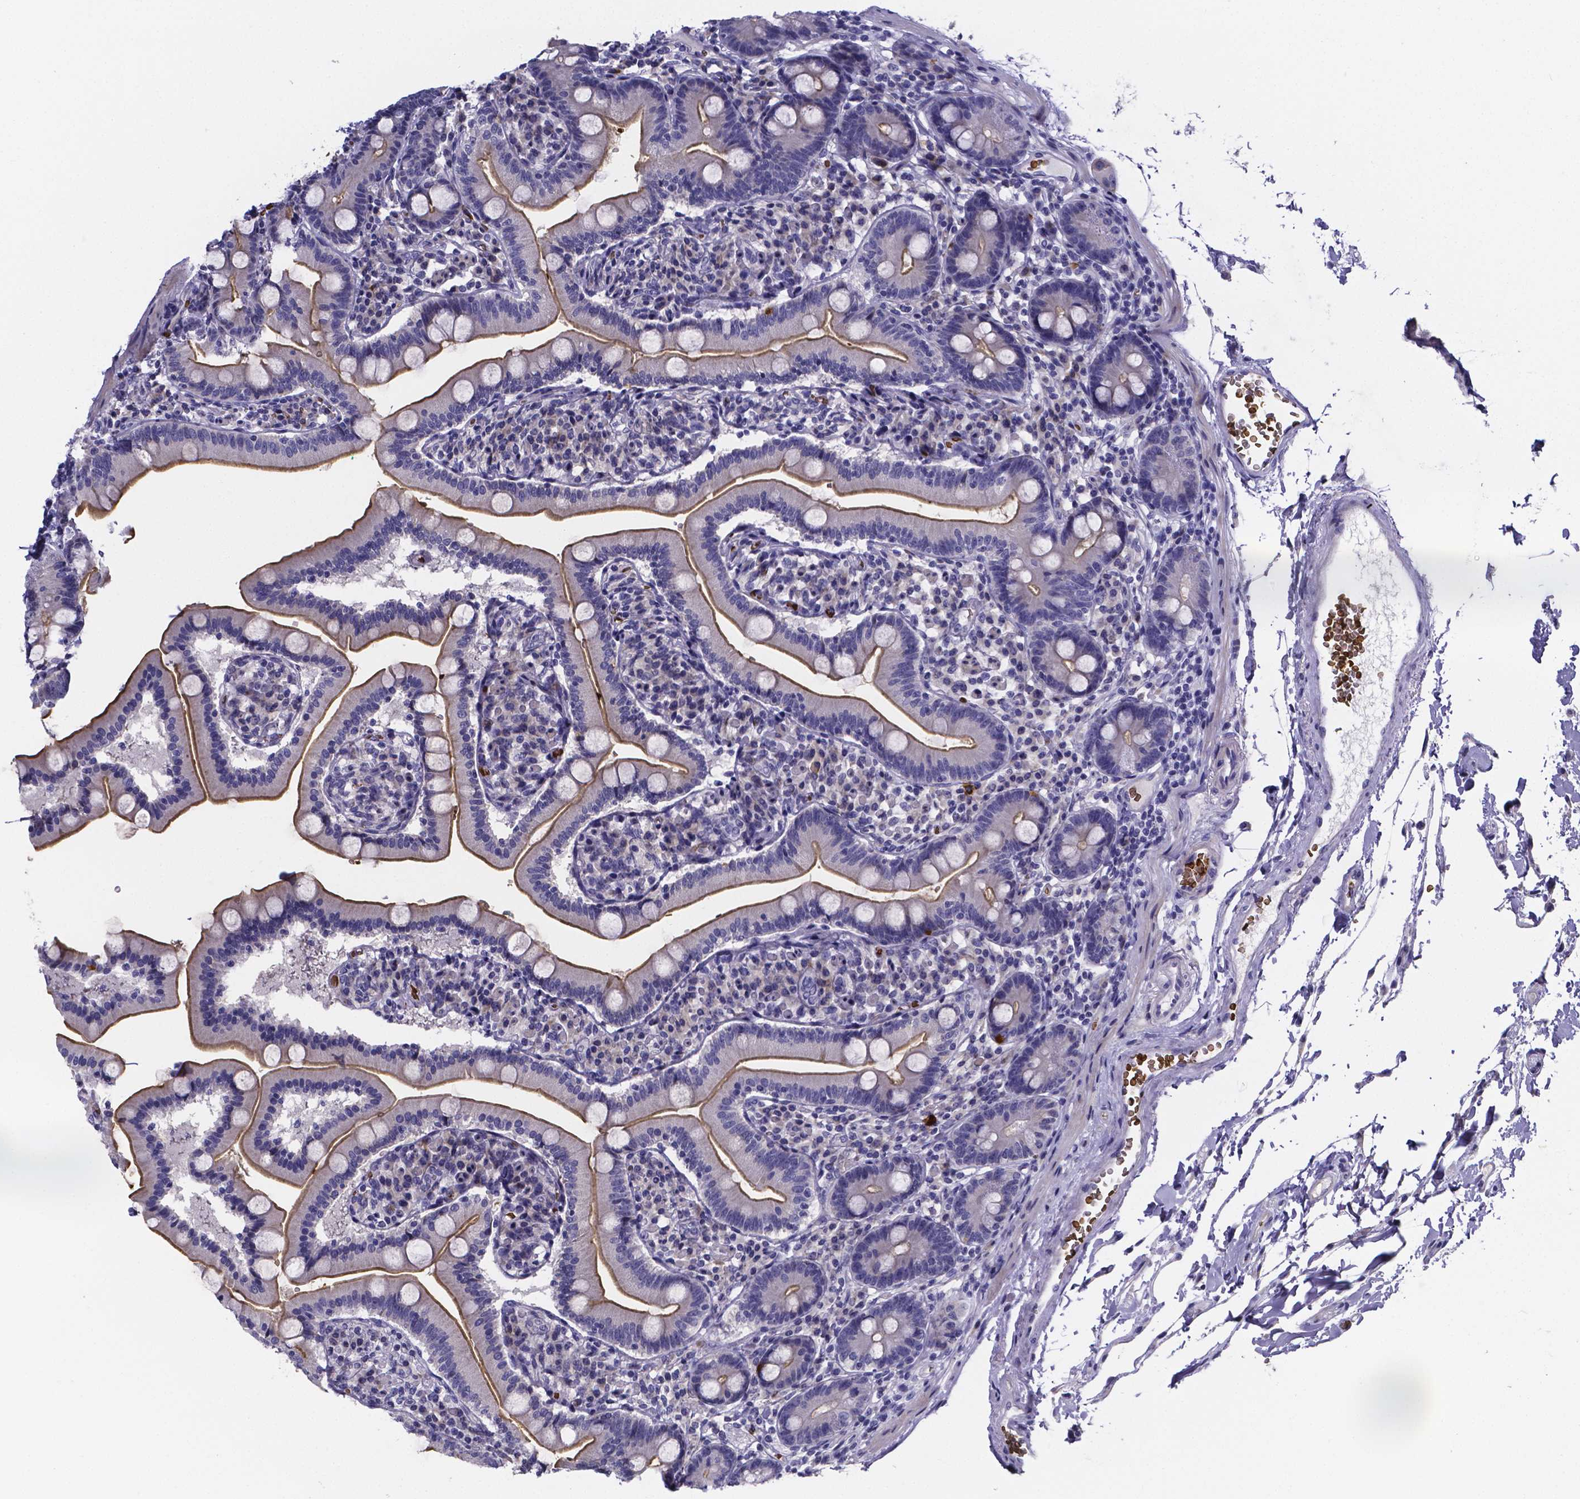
{"staining": {"intensity": "moderate", "quantity": "25%-75%", "location": "cytoplasmic/membranous"}, "tissue": "duodenum", "cell_type": "Glandular cells", "image_type": "normal", "snomed": [{"axis": "morphology", "description": "Normal tissue, NOS"}, {"axis": "topography", "description": "Duodenum"}], "caption": "Protein expression analysis of benign duodenum exhibits moderate cytoplasmic/membranous staining in about 25%-75% of glandular cells.", "gene": "GABRA3", "patient": {"sex": "female", "age": 67}}